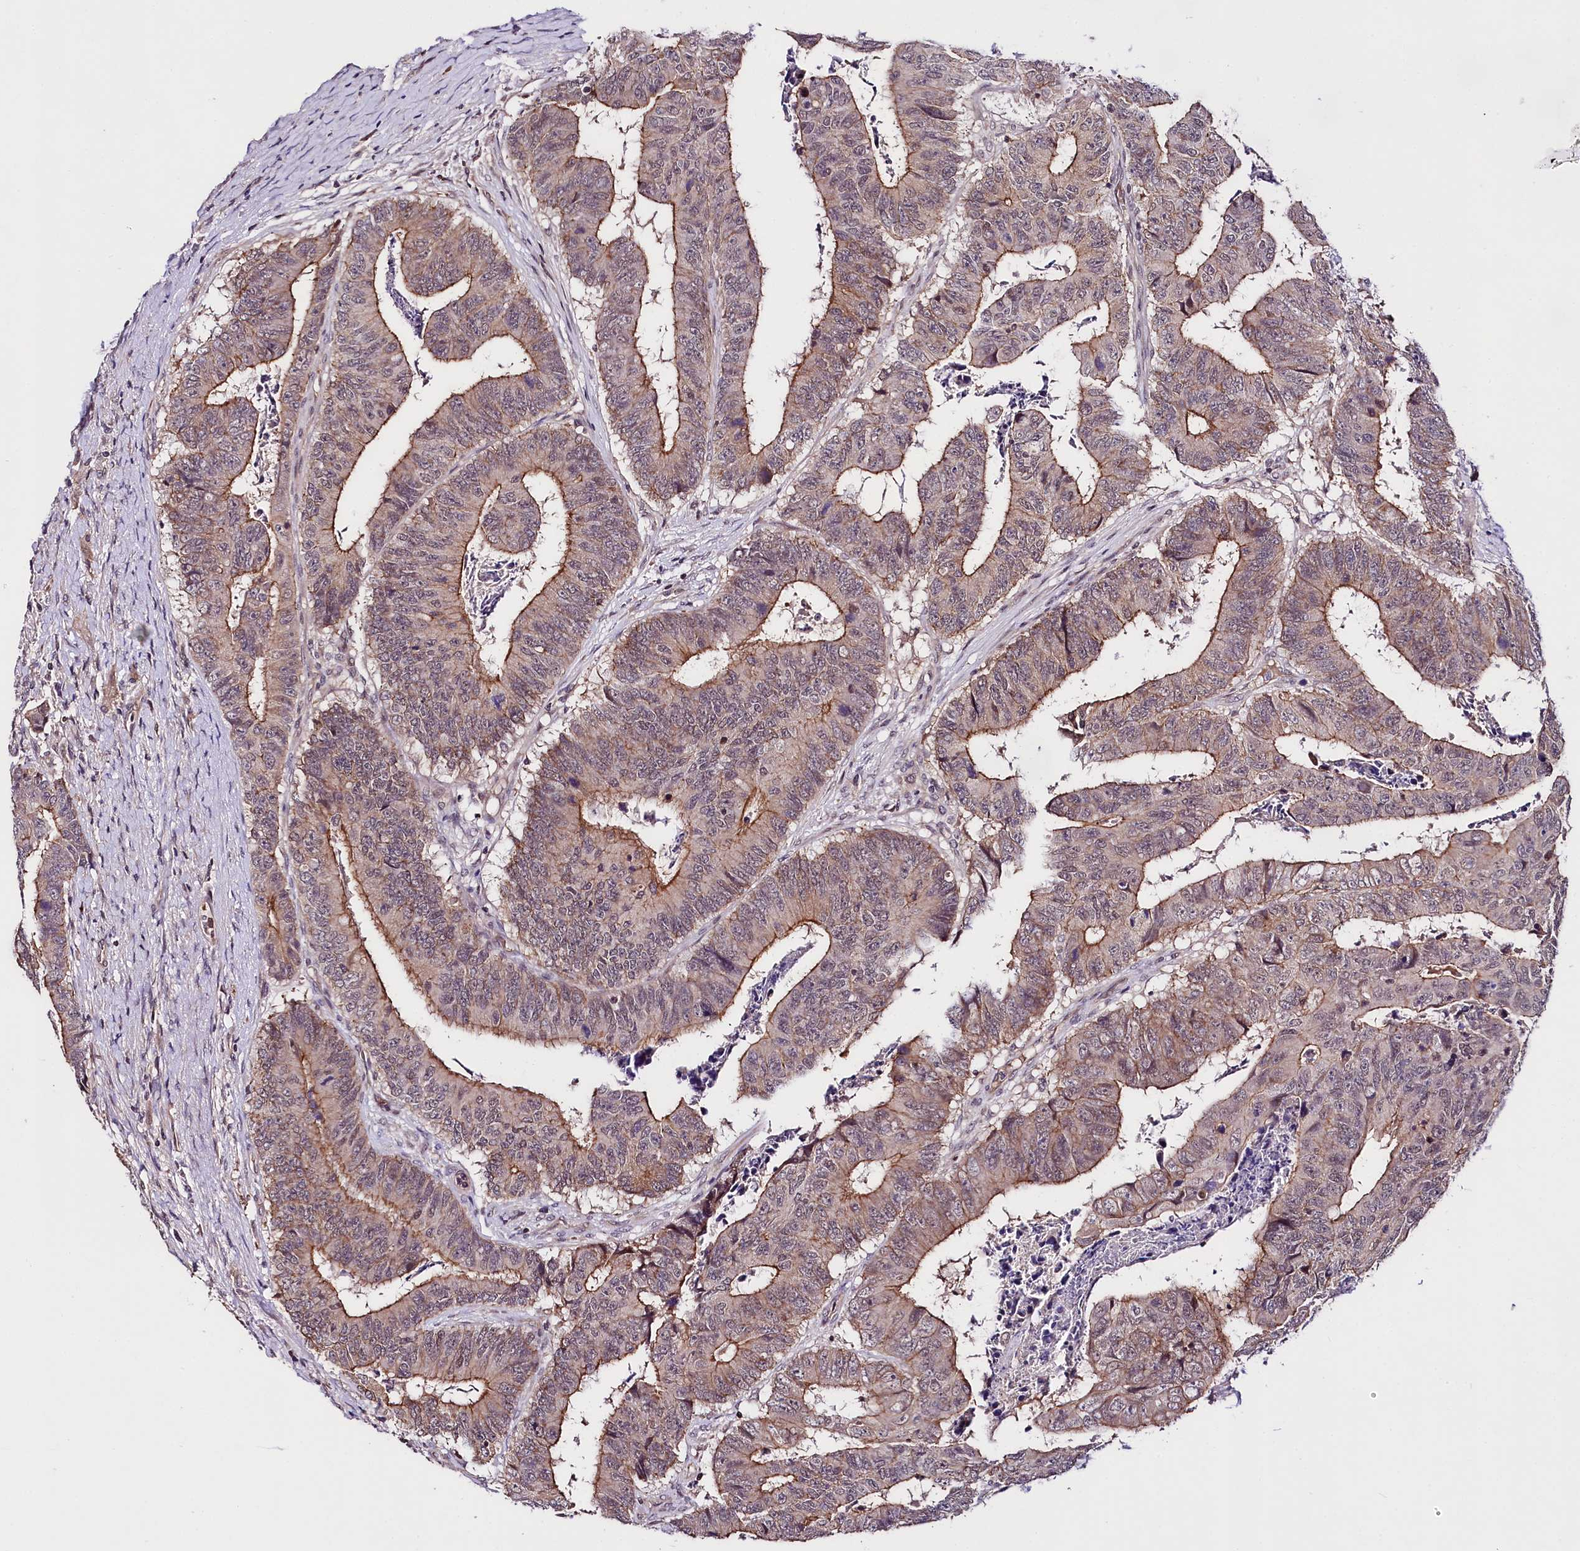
{"staining": {"intensity": "moderate", "quantity": ">75%", "location": "cytoplasmic/membranous"}, "tissue": "colorectal cancer", "cell_type": "Tumor cells", "image_type": "cancer", "snomed": [{"axis": "morphology", "description": "Adenocarcinoma, NOS"}, {"axis": "topography", "description": "Rectum"}], "caption": "A brown stain shows moderate cytoplasmic/membranous staining of a protein in colorectal adenocarcinoma tumor cells.", "gene": "TAFAZZIN", "patient": {"sex": "male", "age": 84}}